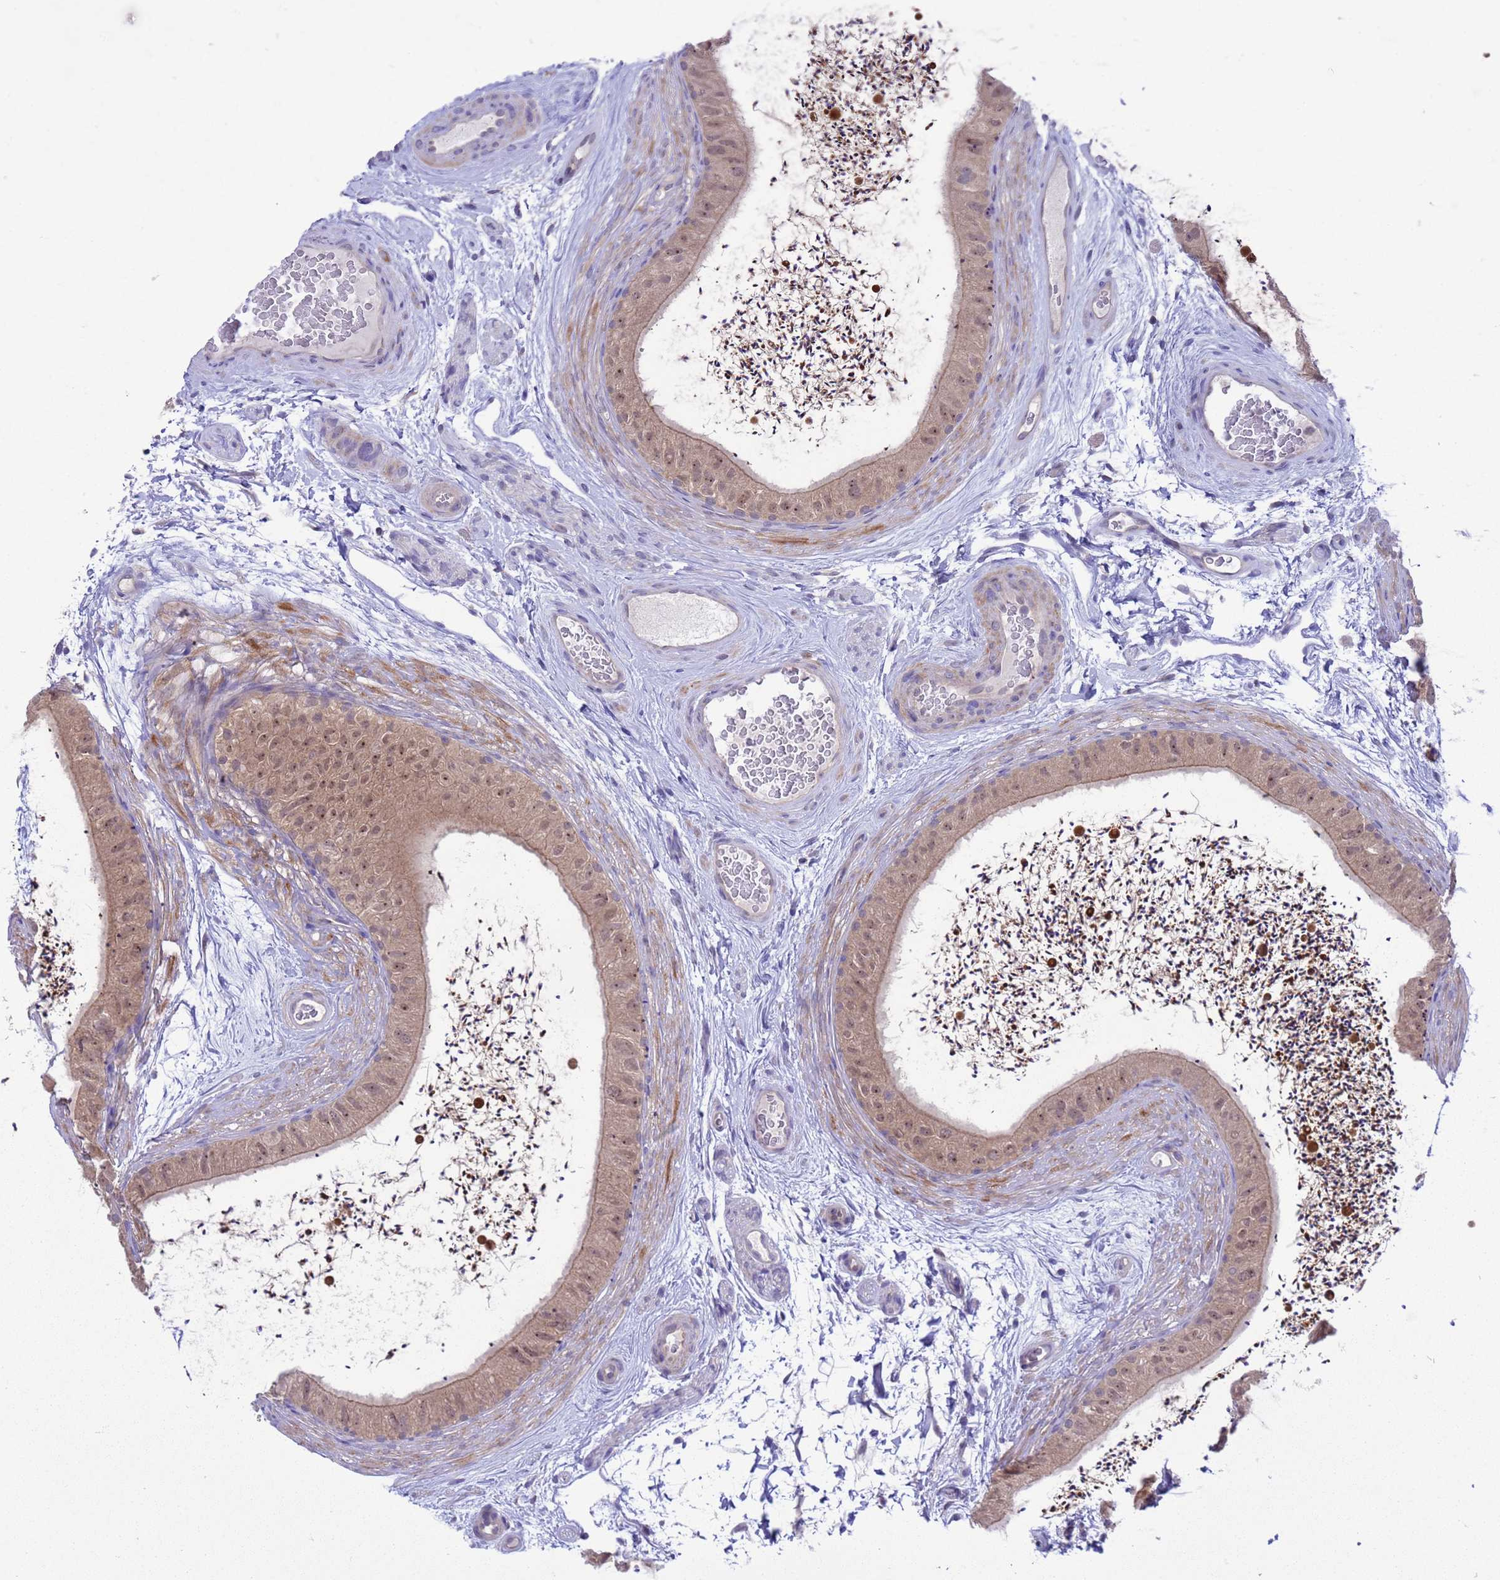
{"staining": {"intensity": "moderate", "quantity": "25%-75%", "location": "cytoplasmic/membranous,nuclear"}, "tissue": "epididymis", "cell_type": "Glandular cells", "image_type": "normal", "snomed": [{"axis": "morphology", "description": "Normal tissue, NOS"}, {"axis": "topography", "description": "Epididymis"}], "caption": "This is an image of IHC staining of normal epididymis, which shows moderate expression in the cytoplasmic/membranous,nuclear of glandular cells.", "gene": "ZNF461", "patient": {"sex": "male", "age": 50}}